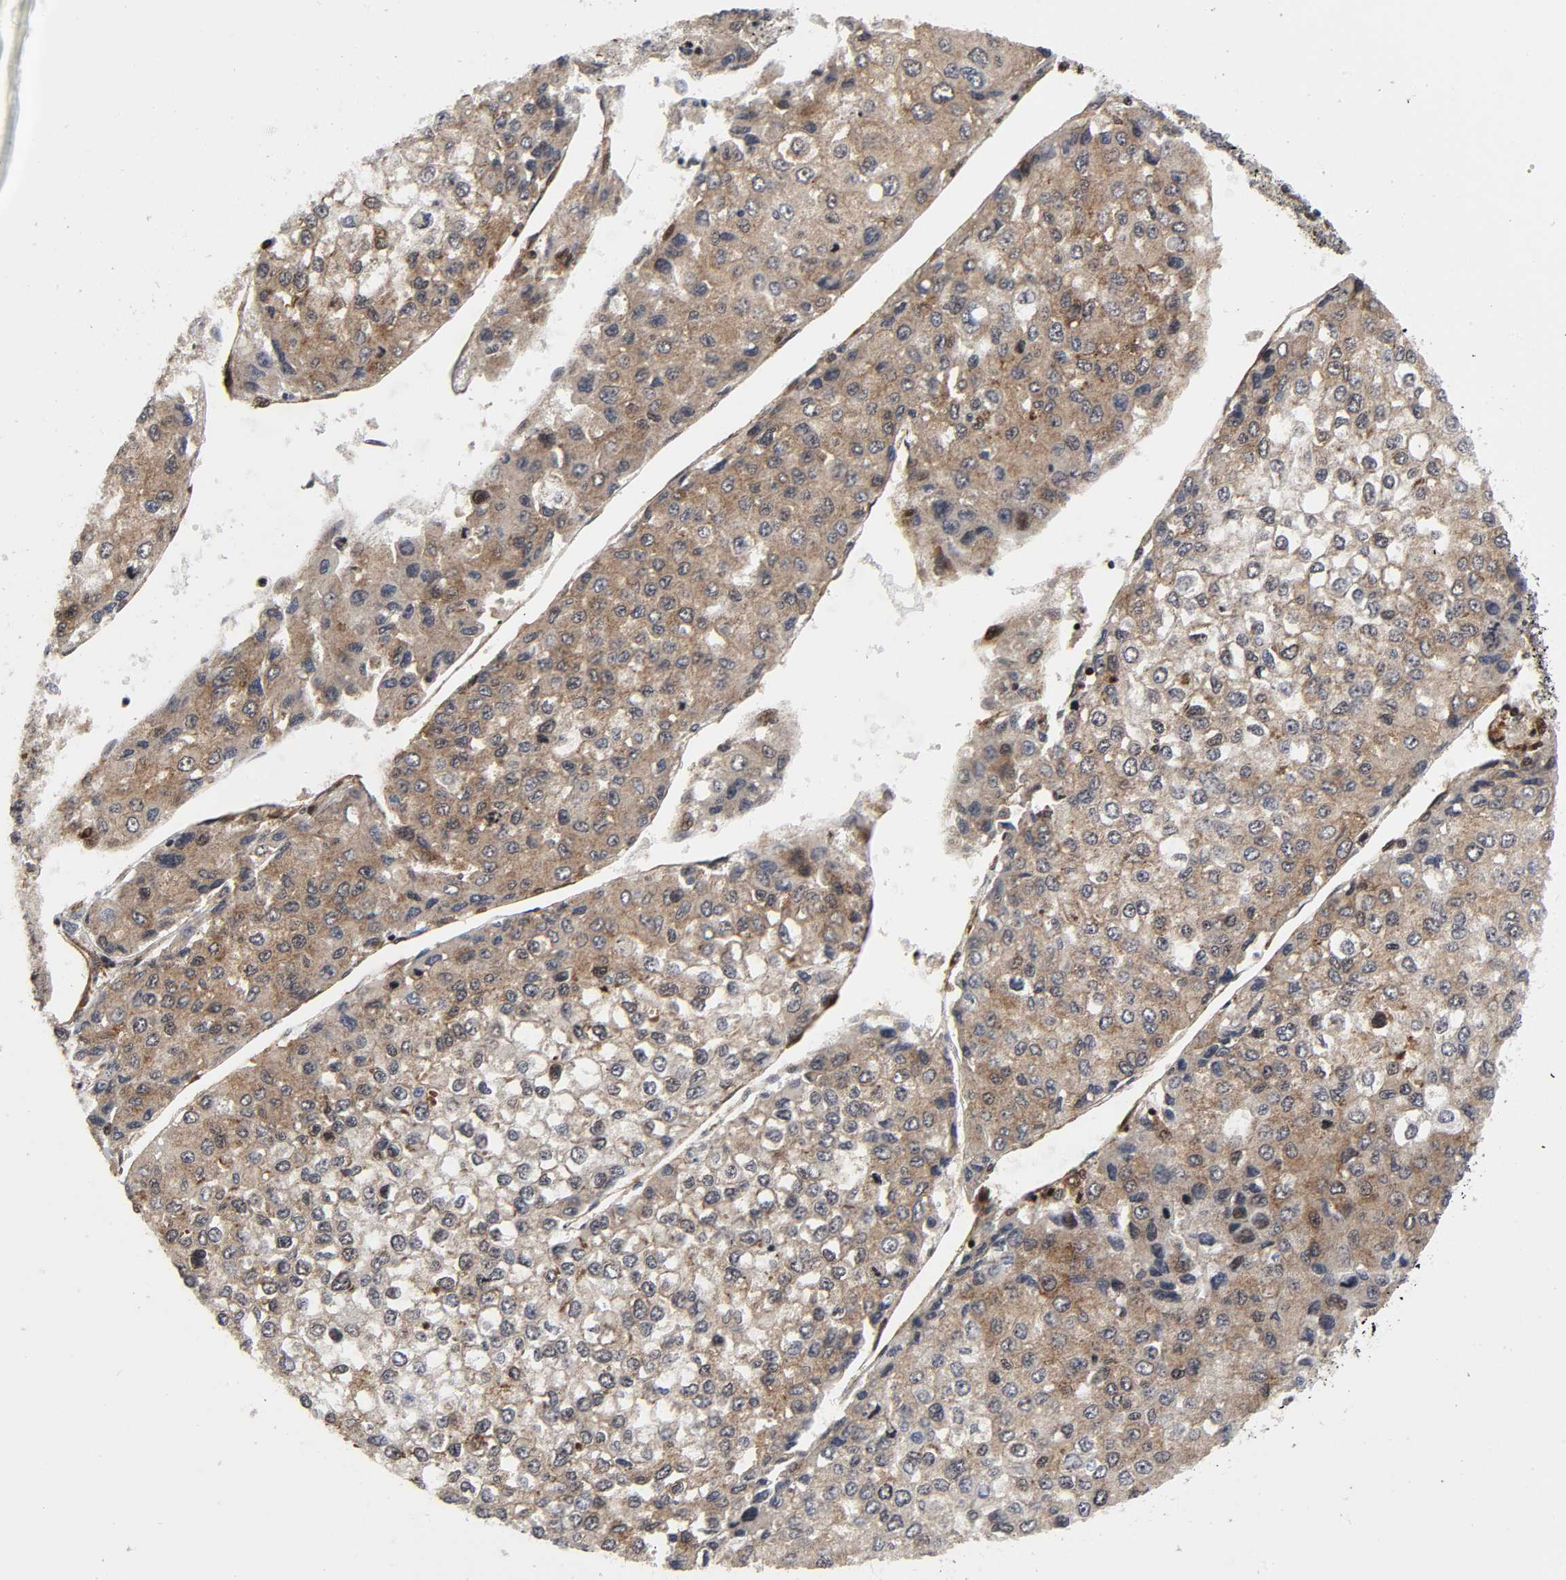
{"staining": {"intensity": "weak", "quantity": "<25%", "location": "cytoplasmic/membranous,nuclear"}, "tissue": "liver cancer", "cell_type": "Tumor cells", "image_type": "cancer", "snomed": [{"axis": "morphology", "description": "Carcinoma, Hepatocellular, NOS"}, {"axis": "topography", "description": "Liver"}], "caption": "Tumor cells are negative for brown protein staining in liver cancer.", "gene": "MAPK1", "patient": {"sex": "female", "age": 66}}